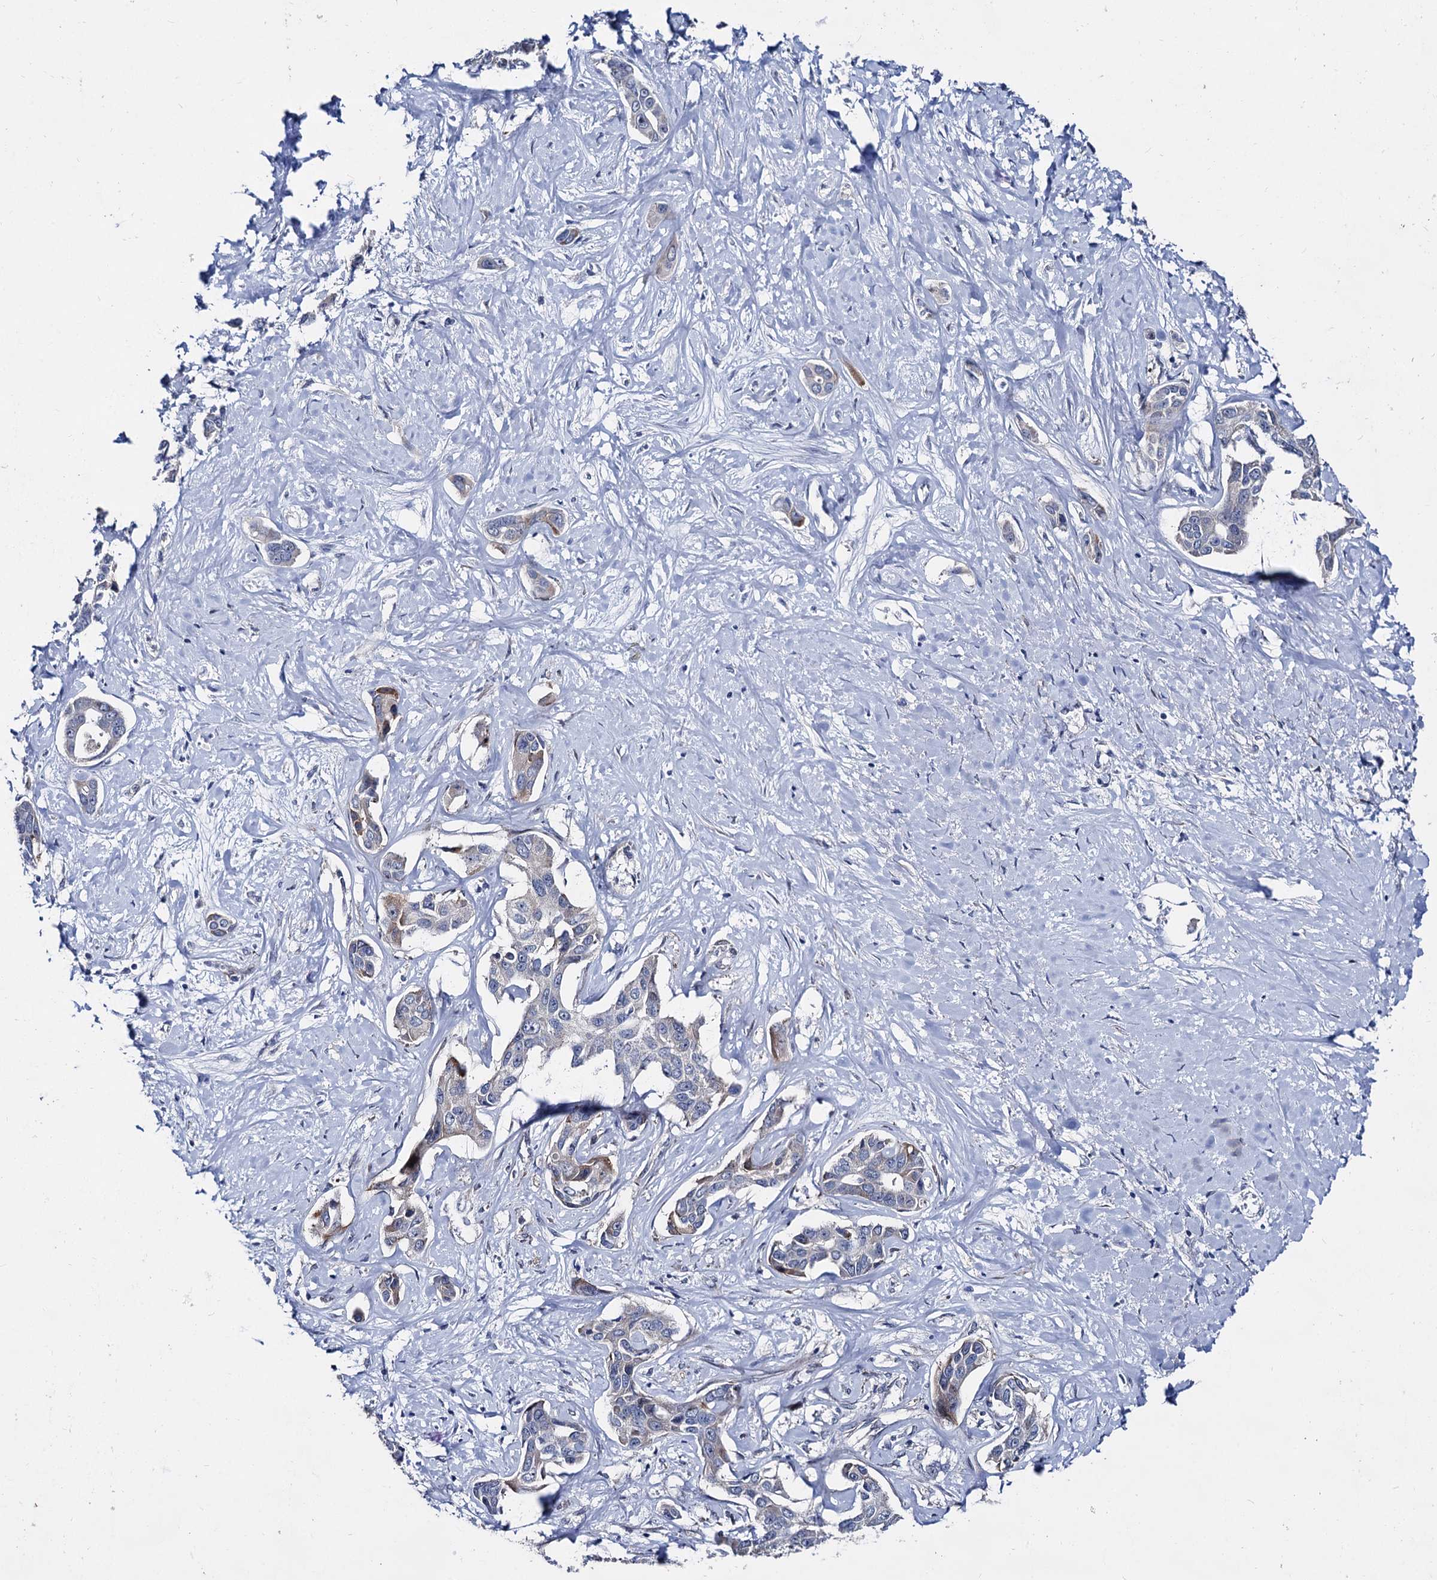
{"staining": {"intensity": "negative", "quantity": "none", "location": "none"}, "tissue": "liver cancer", "cell_type": "Tumor cells", "image_type": "cancer", "snomed": [{"axis": "morphology", "description": "Cholangiocarcinoma"}, {"axis": "topography", "description": "Liver"}], "caption": "Immunohistochemistry (IHC) image of human cholangiocarcinoma (liver) stained for a protein (brown), which shows no staining in tumor cells.", "gene": "CAPRIN2", "patient": {"sex": "male", "age": 59}}